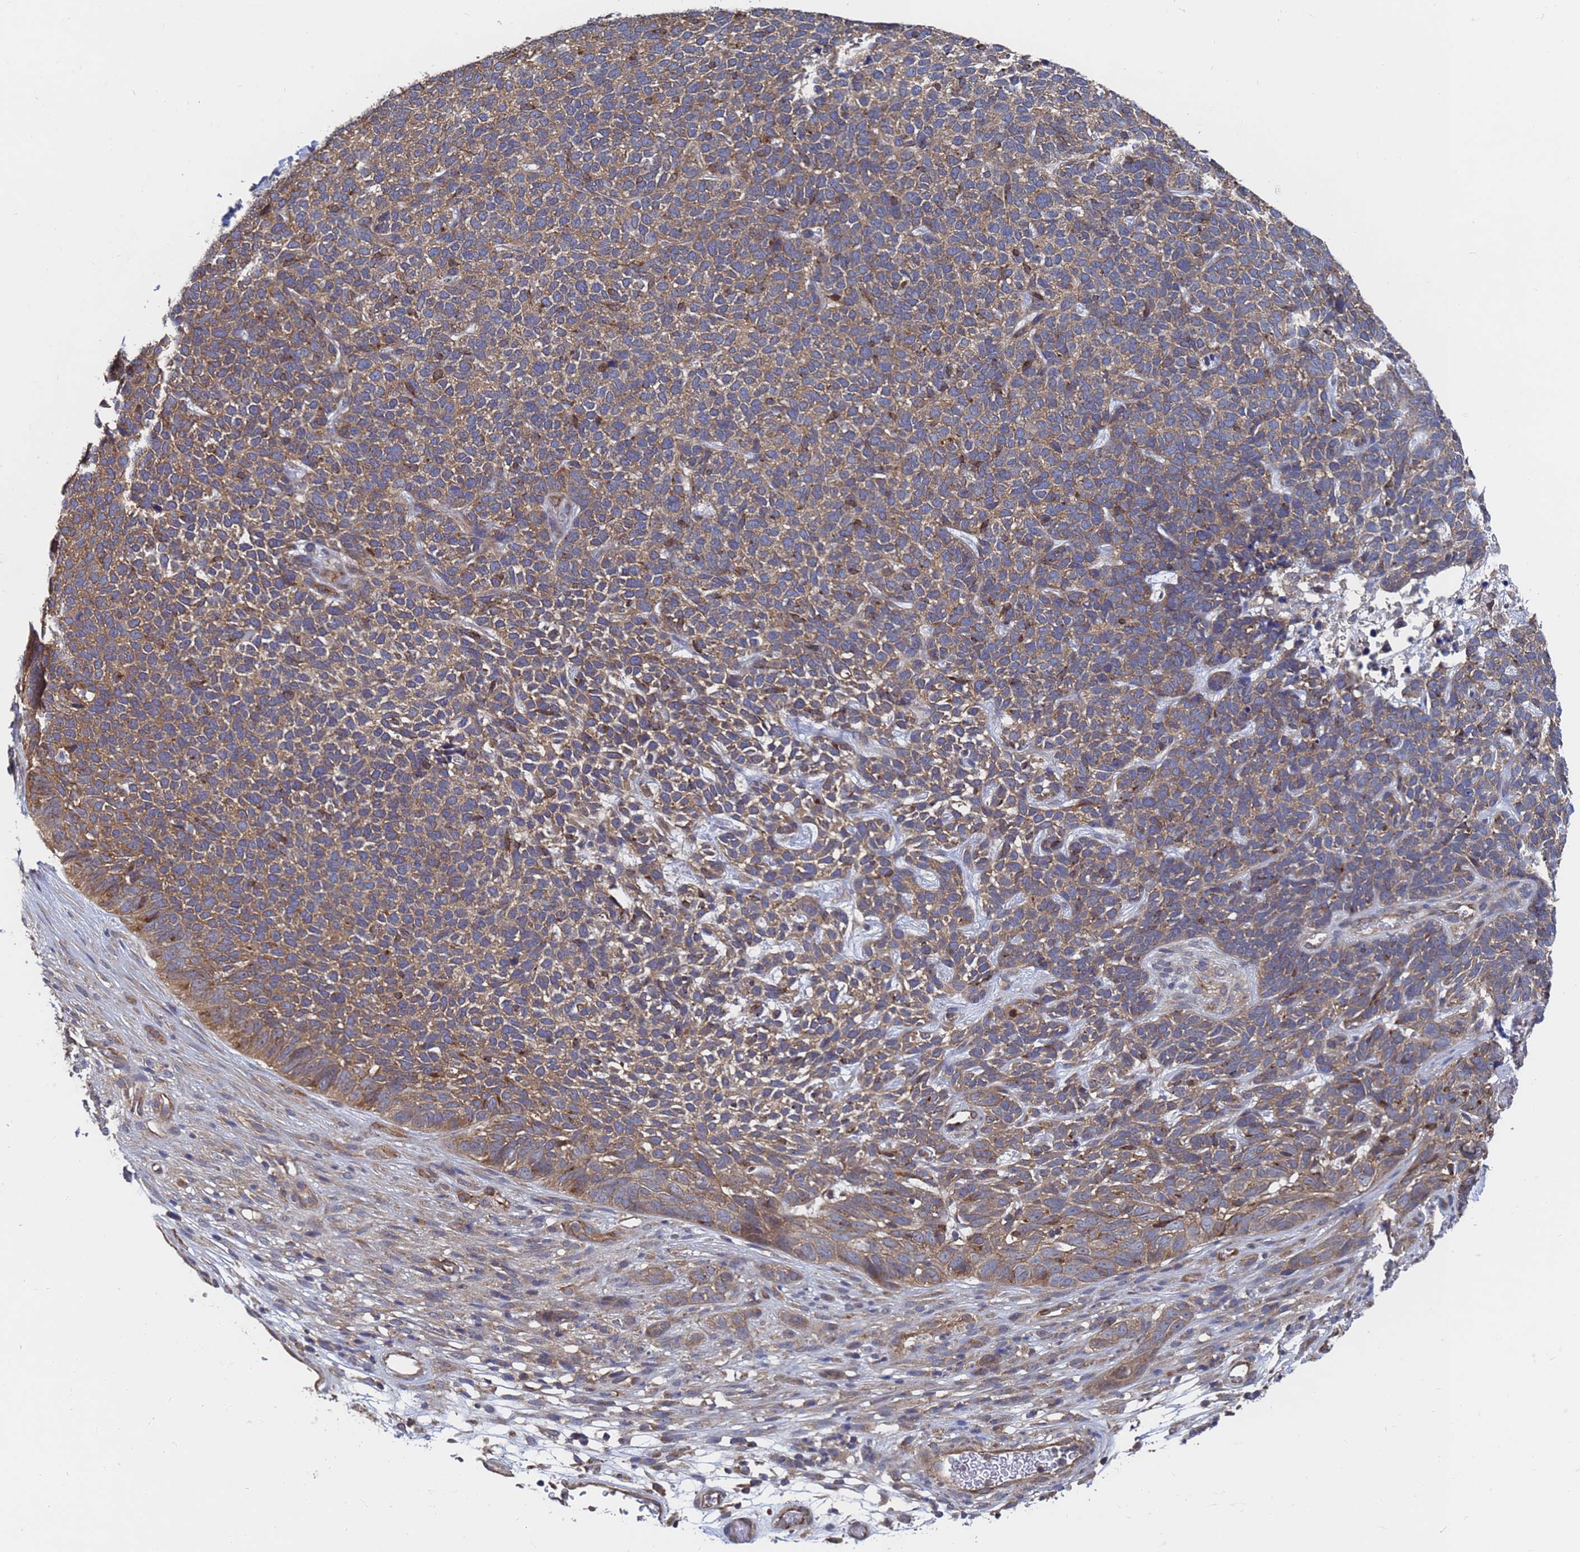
{"staining": {"intensity": "moderate", "quantity": ">75%", "location": "cytoplasmic/membranous"}, "tissue": "skin cancer", "cell_type": "Tumor cells", "image_type": "cancer", "snomed": [{"axis": "morphology", "description": "Basal cell carcinoma"}, {"axis": "topography", "description": "Skin"}], "caption": "Immunohistochemistry (IHC) micrograph of neoplastic tissue: human skin cancer (basal cell carcinoma) stained using immunohistochemistry (IHC) shows medium levels of moderate protein expression localized specifically in the cytoplasmic/membranous of tumor cells, appearing as a cytoplasmic/membranous brown color.", "gene": "ALS2CL", "patient": {"sex": "female", "age": 84}}